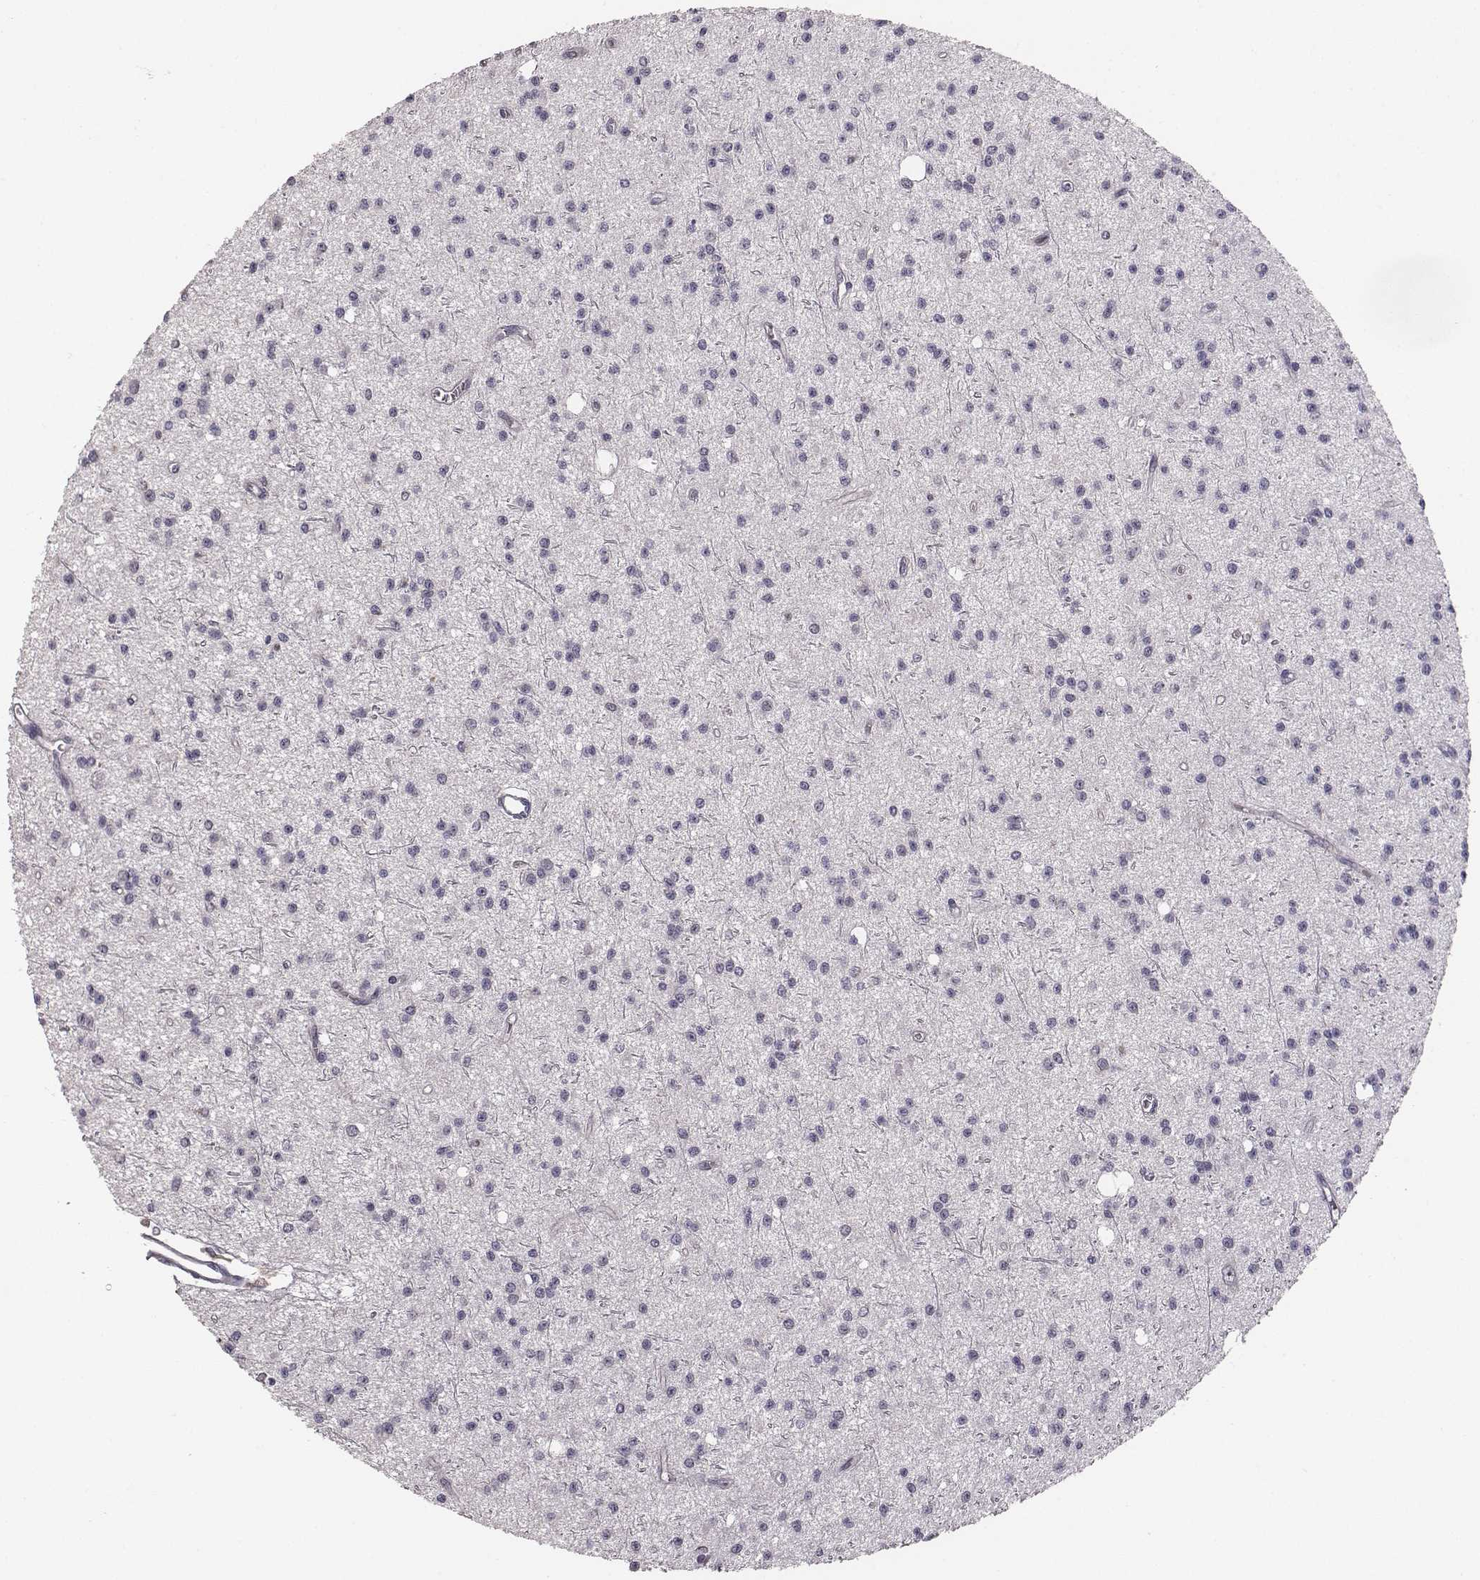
{"staining": {"intensity": "negative", "quantity": "none", "location": "none"}, "tissue": "glioma", "cell_type": "Tumor cells", "image_type": "cancer", "snomed": [{"axis": "morphology", "description": "Glioma, malignant, Low grade"}, {"axis": "topography", "description": "Brain"}], "caption": "Human glioma stained for a protein using immunohistochemistry reveals no expression in tumor cells.", "gene": "NIFK", "patient": {"sex": "male", "age": 27}}